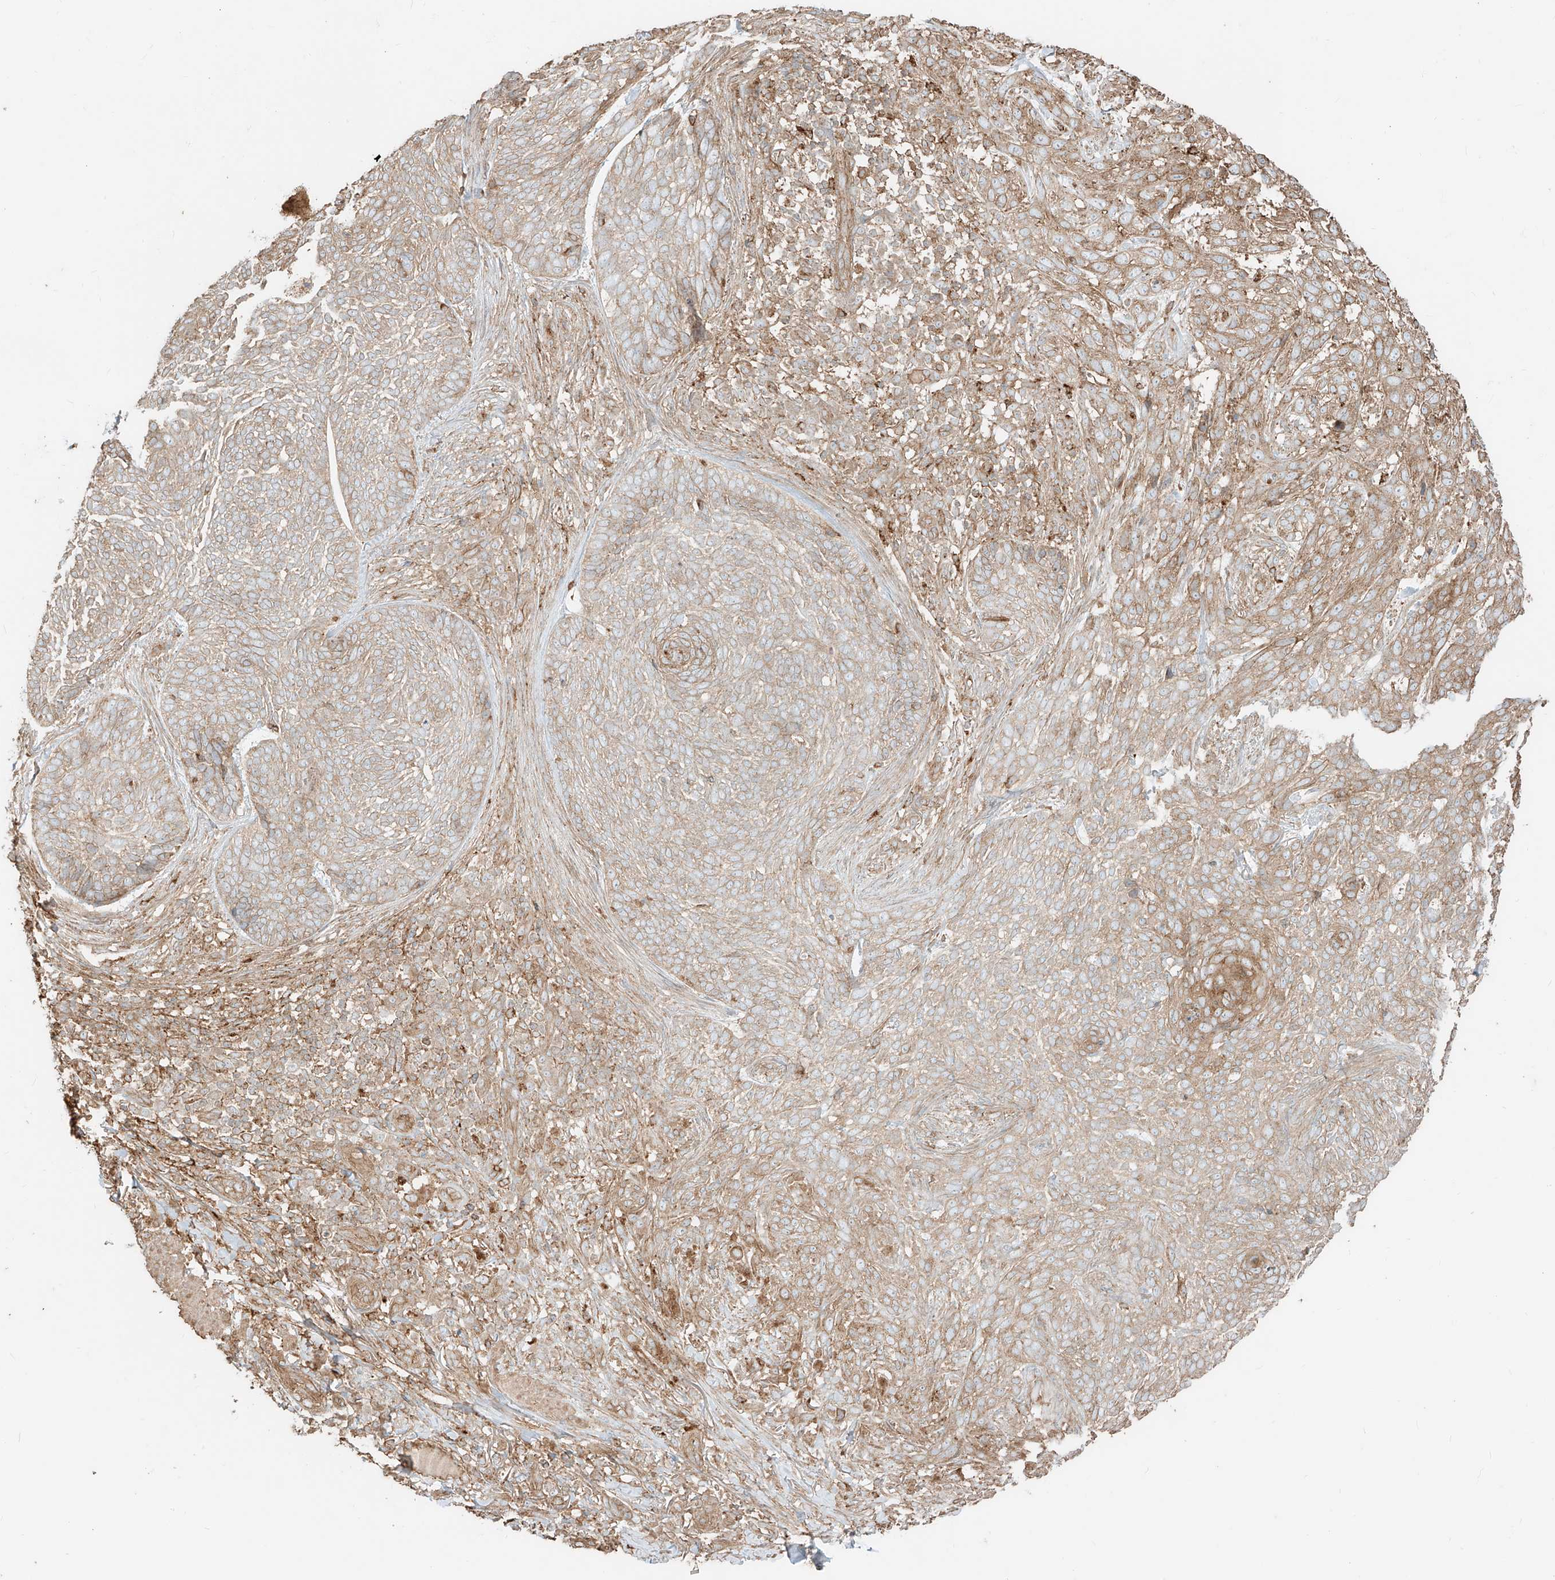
{"staining": {"intensity": "weak", "quantity": "25%-75%", "location": "cytoplasmic/membranous"}, "tissue": "skin cancer", "cell_type": "Tumor cells", "image_type": "cancer", "snomed": [{"axis": "morphology", "description": "Basal cell carcinoma"}, {"axis": "topography", "description": "Skin"}], "caption": "Immunohistochemical staining of human basal cell carcinoma (skin) exhibits low levels of weak cytoplasmic/membranous positivity in about 25%-75% of tumor cells. (DAB IHC with brightfield microscopy, high magnification).", "gene": "CCDC115", "patient": {"sex": "female", "age": 64}}